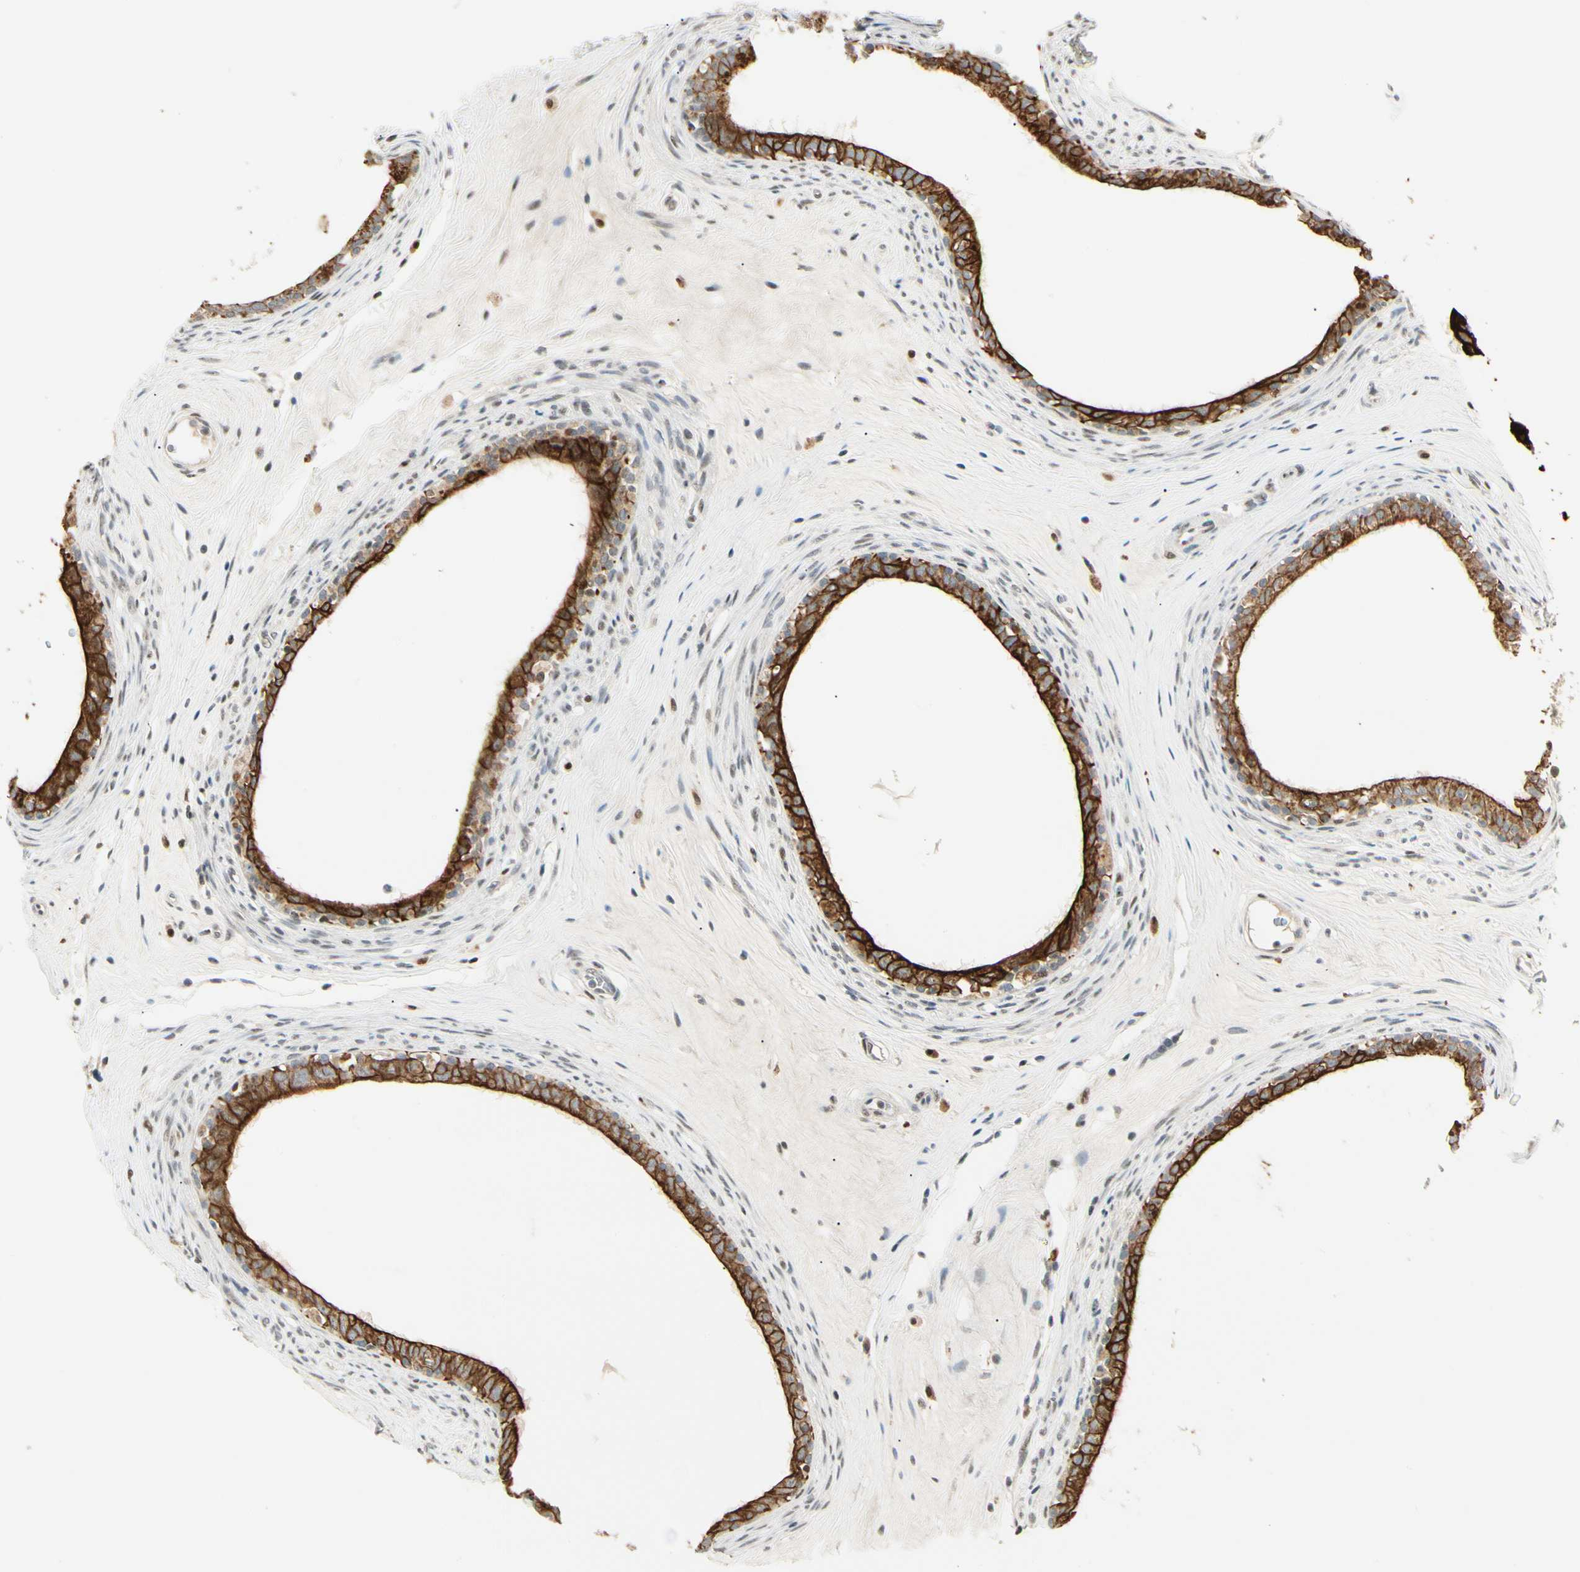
{"staining": {"intensity": "strong", "quantity": ">75%", "location": "cytoplasmic/membranous"}, "tissue": "epididymis", "cell_type": "Glandular cells", "image_type": "normal", "snomed": [{"axis": "morphology", "description": "Normal tissue, NOS"}, {"axis": "morphology", "description": "Inflammation, NOS"}, {"axis": "topography", "description": "Epididymis"}], "caption": "High-power microscopy captured an IHC micrograph of unremarkable epididymis, revealing strong cytoplasmic/membranous positivity in approximately >75% of glandular cells.", "gene": "ATXN1", "patient": {"sex": "male", "age": 84}}